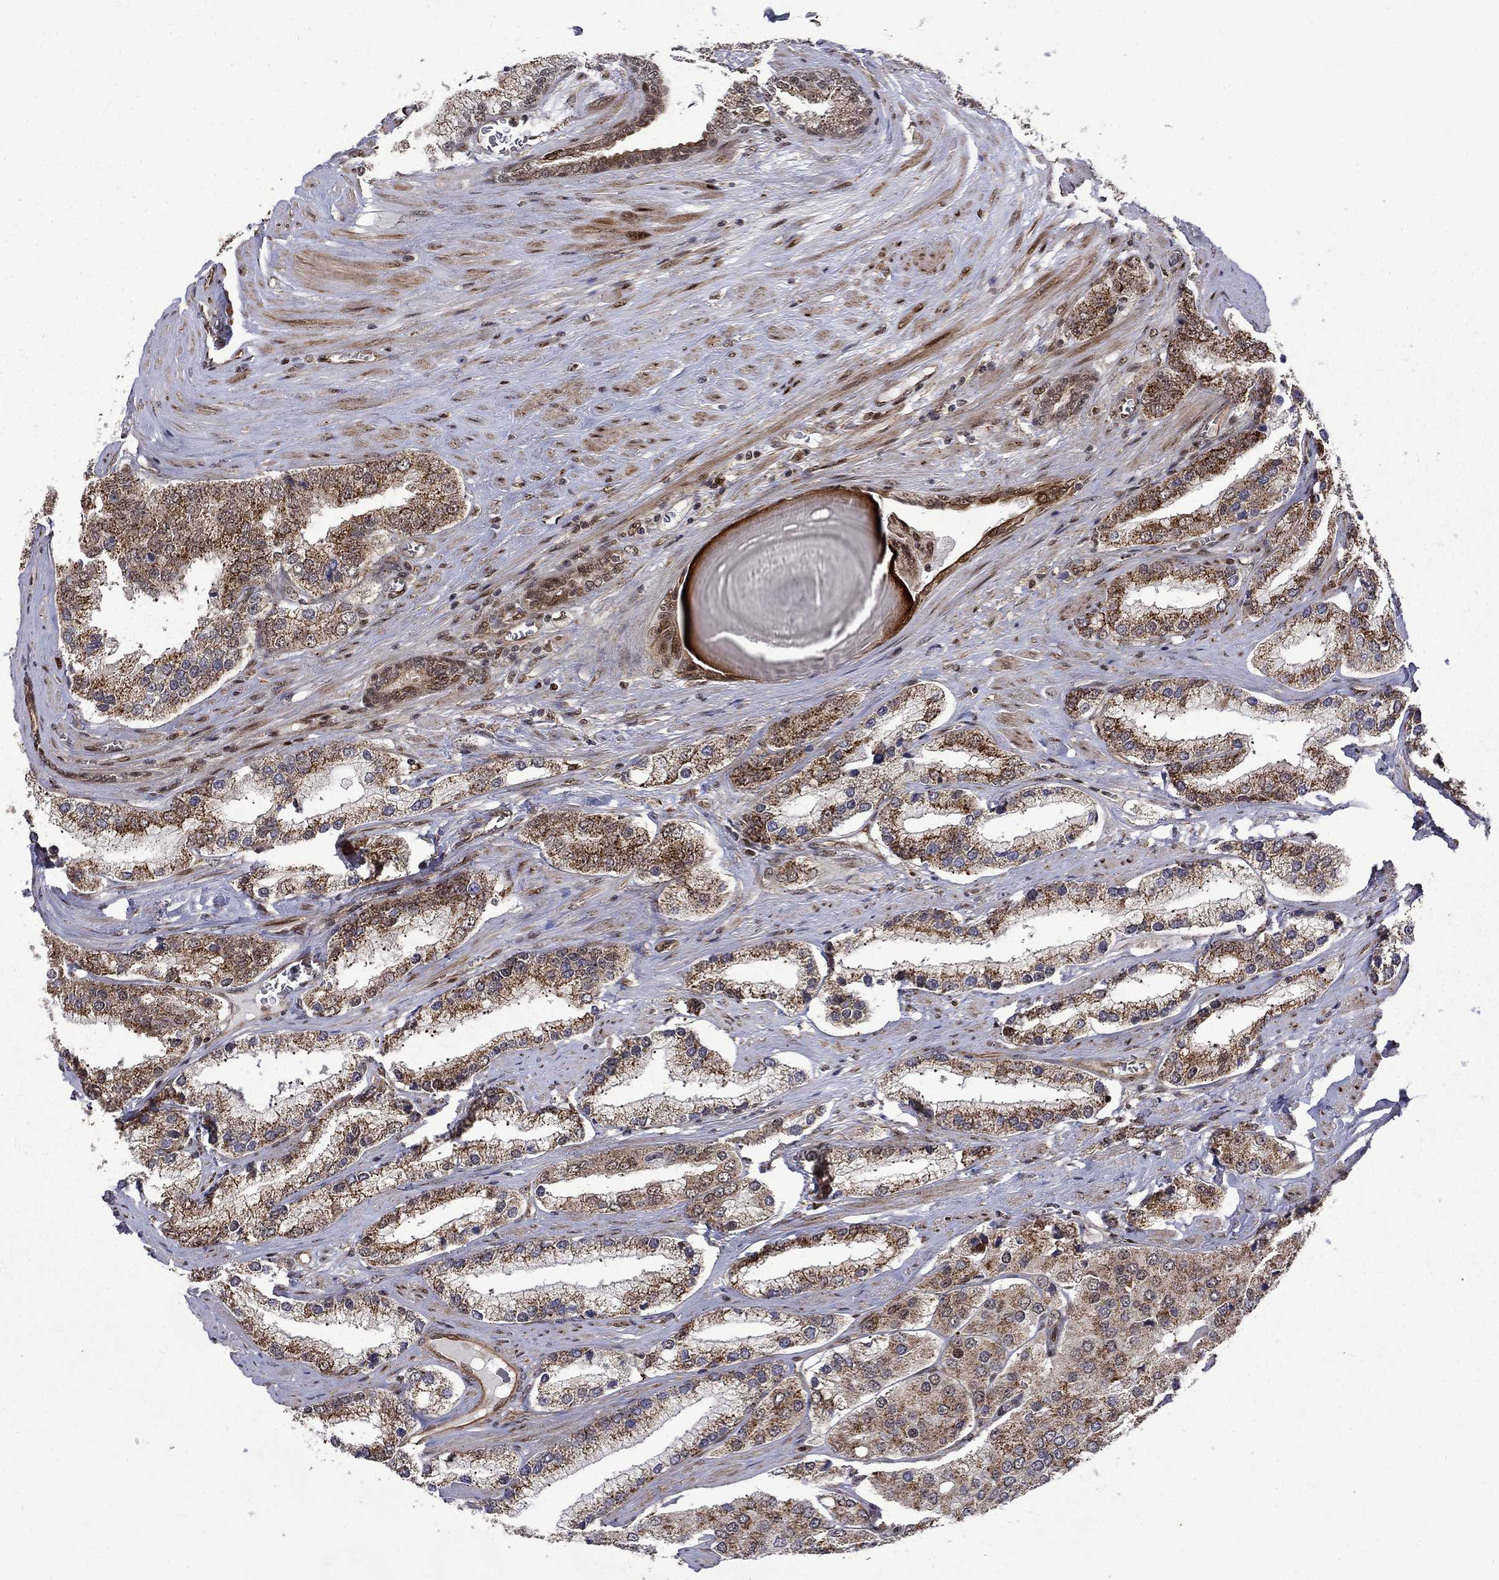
{"staining": {"intensity": "moderate", "quantity": ">75%", "location": "cytoplasmic/membranous"}, "tissue": "prostate cancer", "cell_type": "Tumor cells", "image_type": "cancer", "snomed": [{"axis": "morphology", "description": "Adenocarcinoma, Low grade"}, {"axis": "topography", "description": "Prostate"}], "caption": "About >75% of tumor cells in low-grade adenocarcinoma (prostate) display moderate cytoplasmic/membranous protein expression as visualized by brown immunohistochemical staining.", "gene": "KPNA3", "patient": {"sex": "male", "age": 69}}